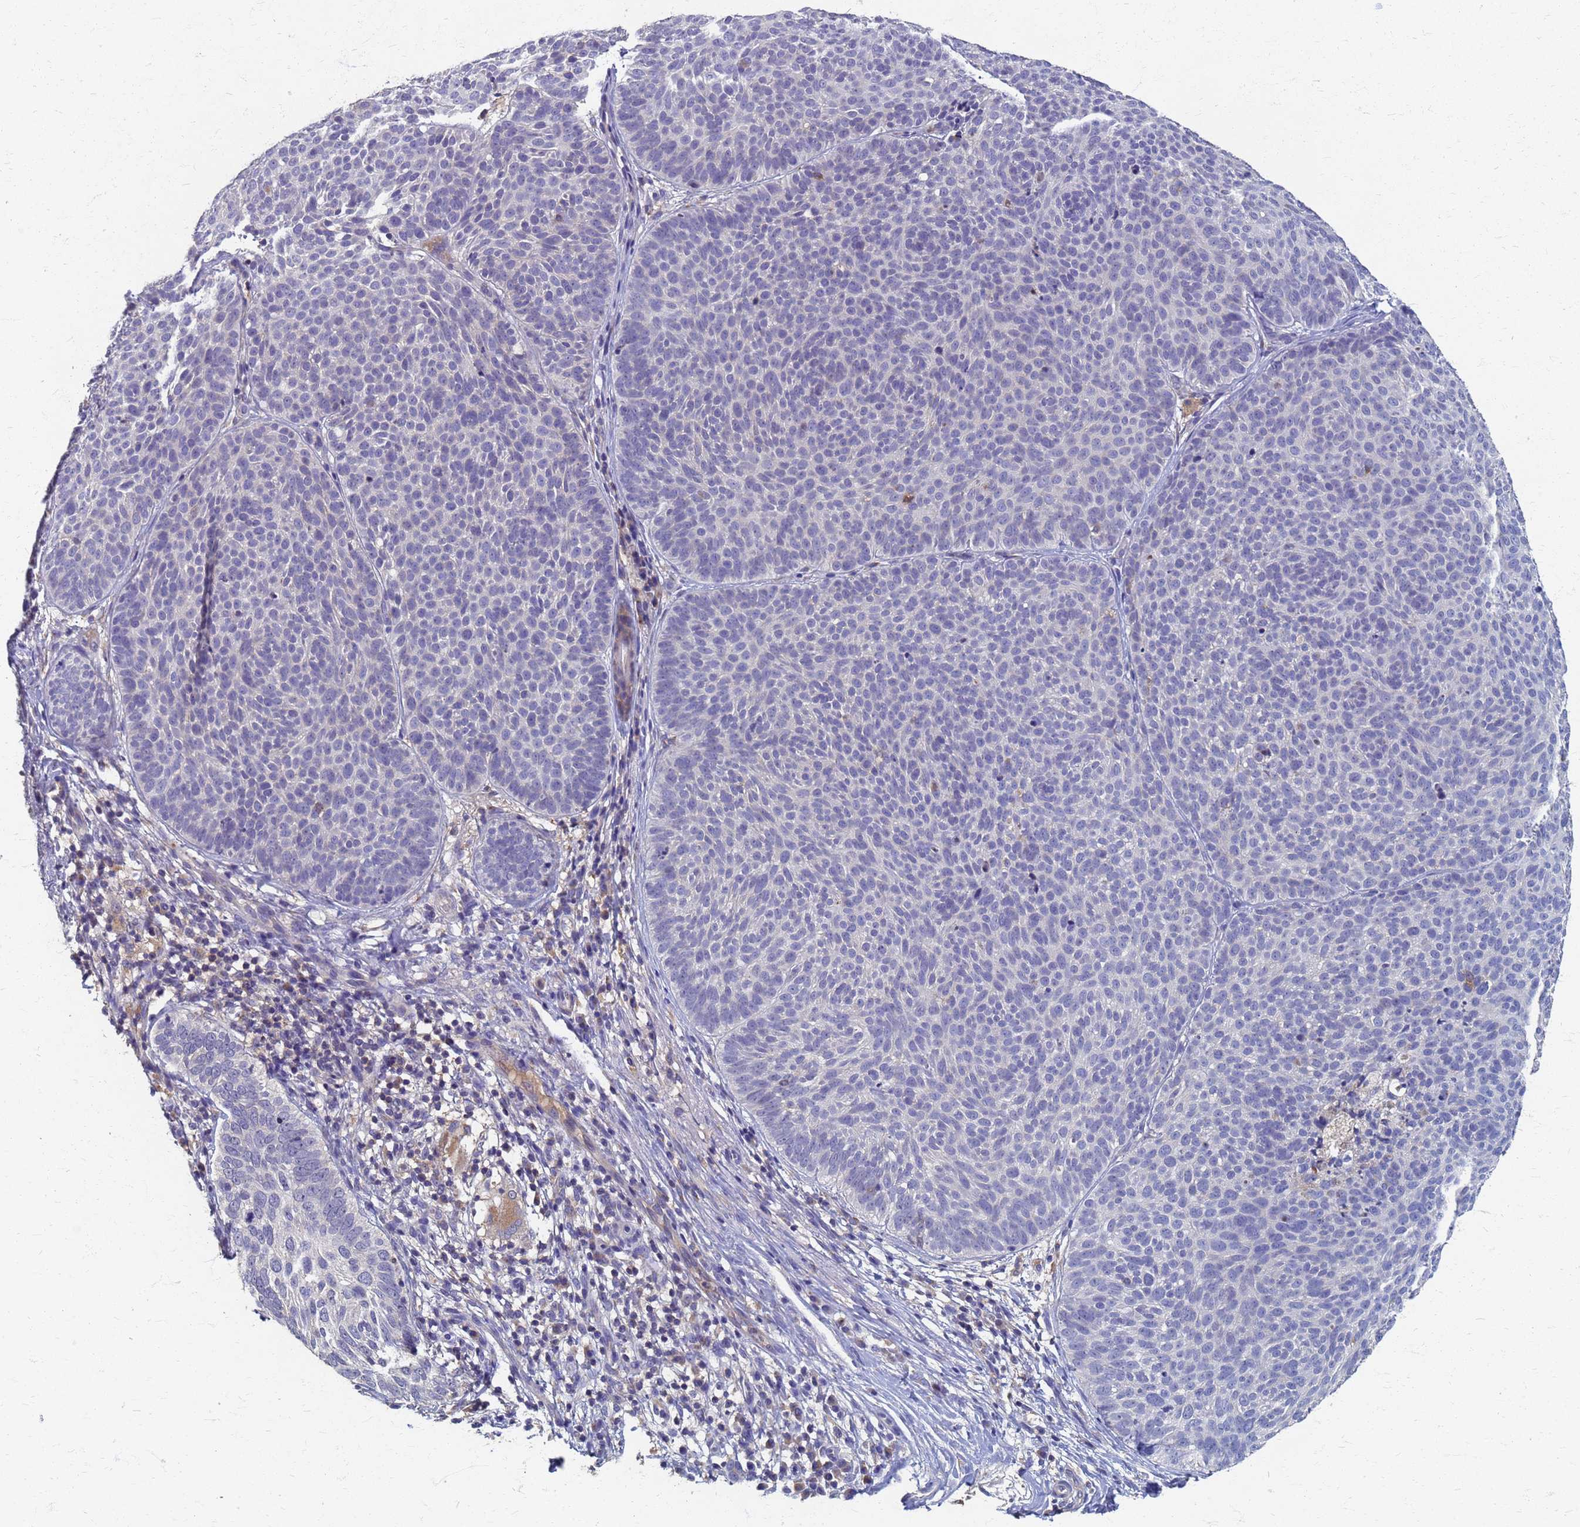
{"staining": {"intensity": "negative", "quantity": "none", "location": "none"}, "tissue": "skin cancer", "cell_type": "Tumor cells", "image_type": "cancer", "snomed": [{"axis": "morphology", "description": "Basal cell carcinoma"}, {"axis": "topography", "description": "Skin"}], "caption": "DAB immunohistochemical staining of human skin cancer (basal cell carcinoma) shows no significant positivity in tumor cells.", "gene": "KRCC1", "patient": {"sex": "male", "age": 85}}